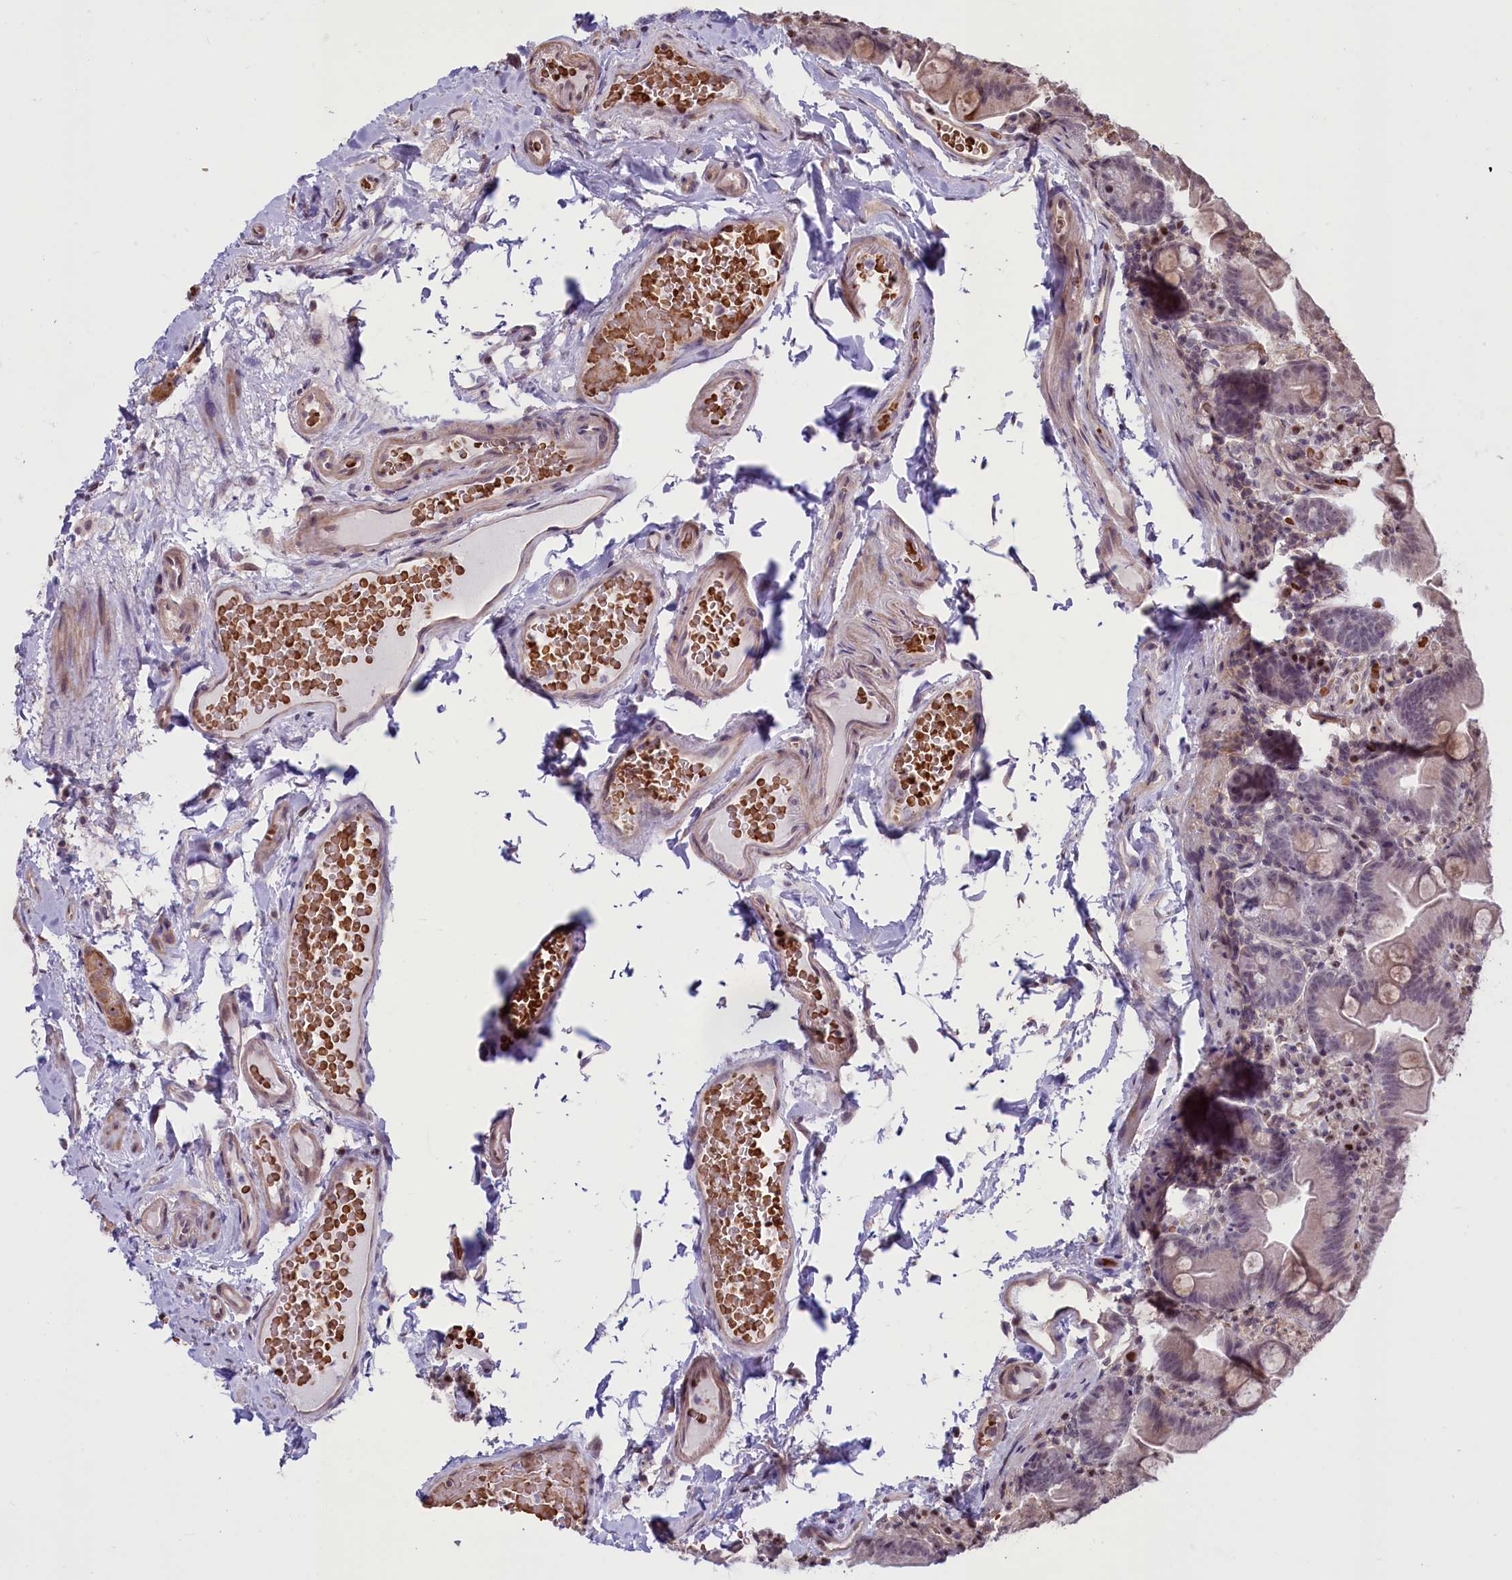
{"staining": {"intensity": "weak", "quantity": "<25%", "location": "nuclear"}, "tissue": "small intestine", "cell_type": "Glandular cells", "image_type": "normal", "snomed": [{"axis": "morphology", "description": "Normal tissue, NOS"}, {"axis": "topography", "description": "Small intestine"}], "caption": "Immunohistochemistry (IHC) image of normal human small intestine stained for a protein (brown), which shows no expression in glandular cells.", "gene": "SHFL", "patient": {"sex": "female", "age": 68}}